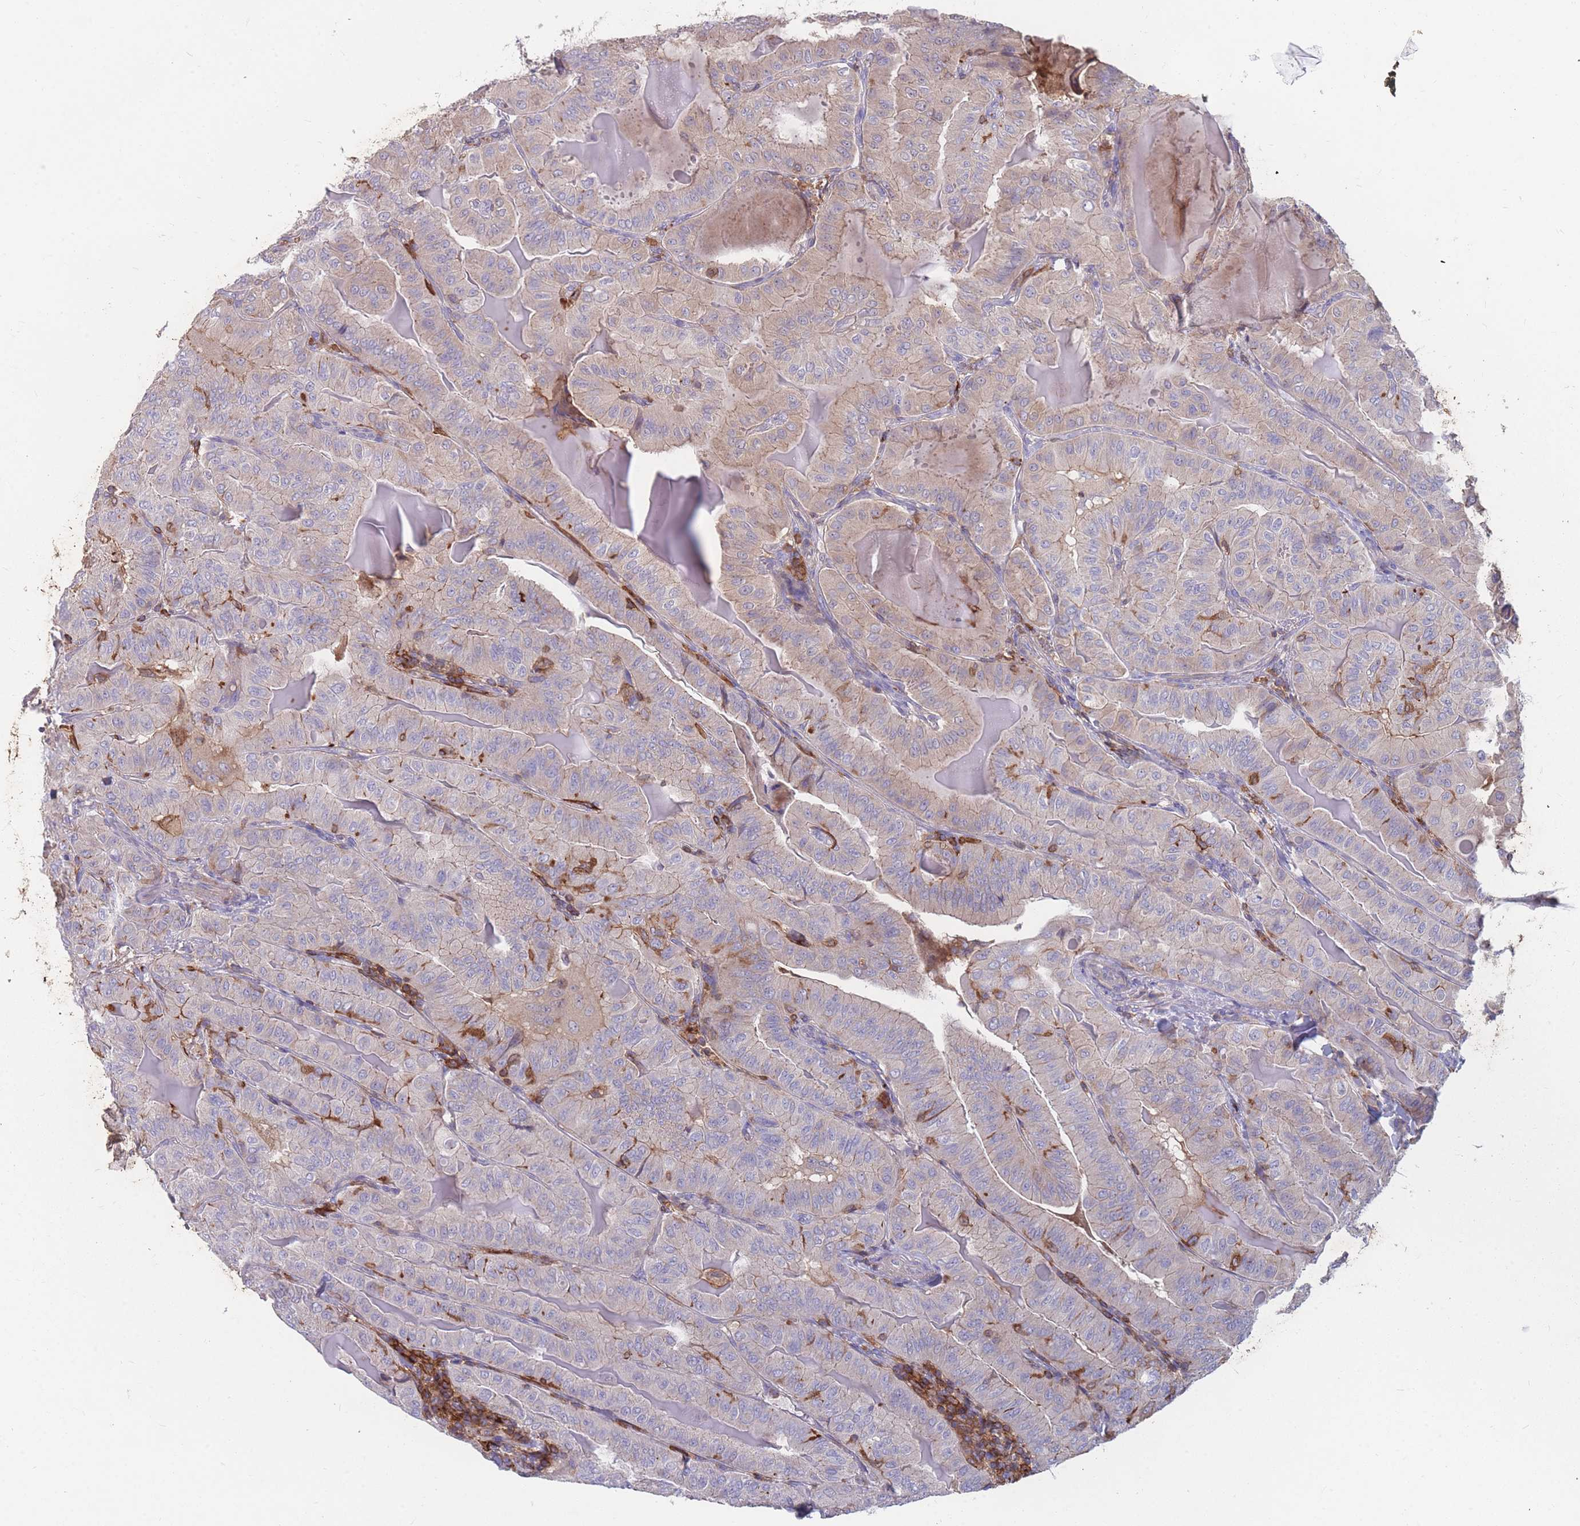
{"staining": {"intensity": "weak", "quantity": "<25%", "location": "cytoplasmic/membranous"}, "tissue": "thyroid cancer", "cell_type": "Tumor cells", "image_type": "cancer", "snomed": [{"axis": "morphology", "description": "Papillary adenocarcinoma, NOS"}, {"axis": "topography", "description": "Thyroid gland"}], "caption": "IHC of human thyroid cancer (papillary adenocarcinoma) demonstrates no staining in tumor cells. (Brightfield microscopy of DAB immunohistochemistry (IHC) at high magnification).", "gene": "CD33", "patient": {"sex": "female", "age": 68}}